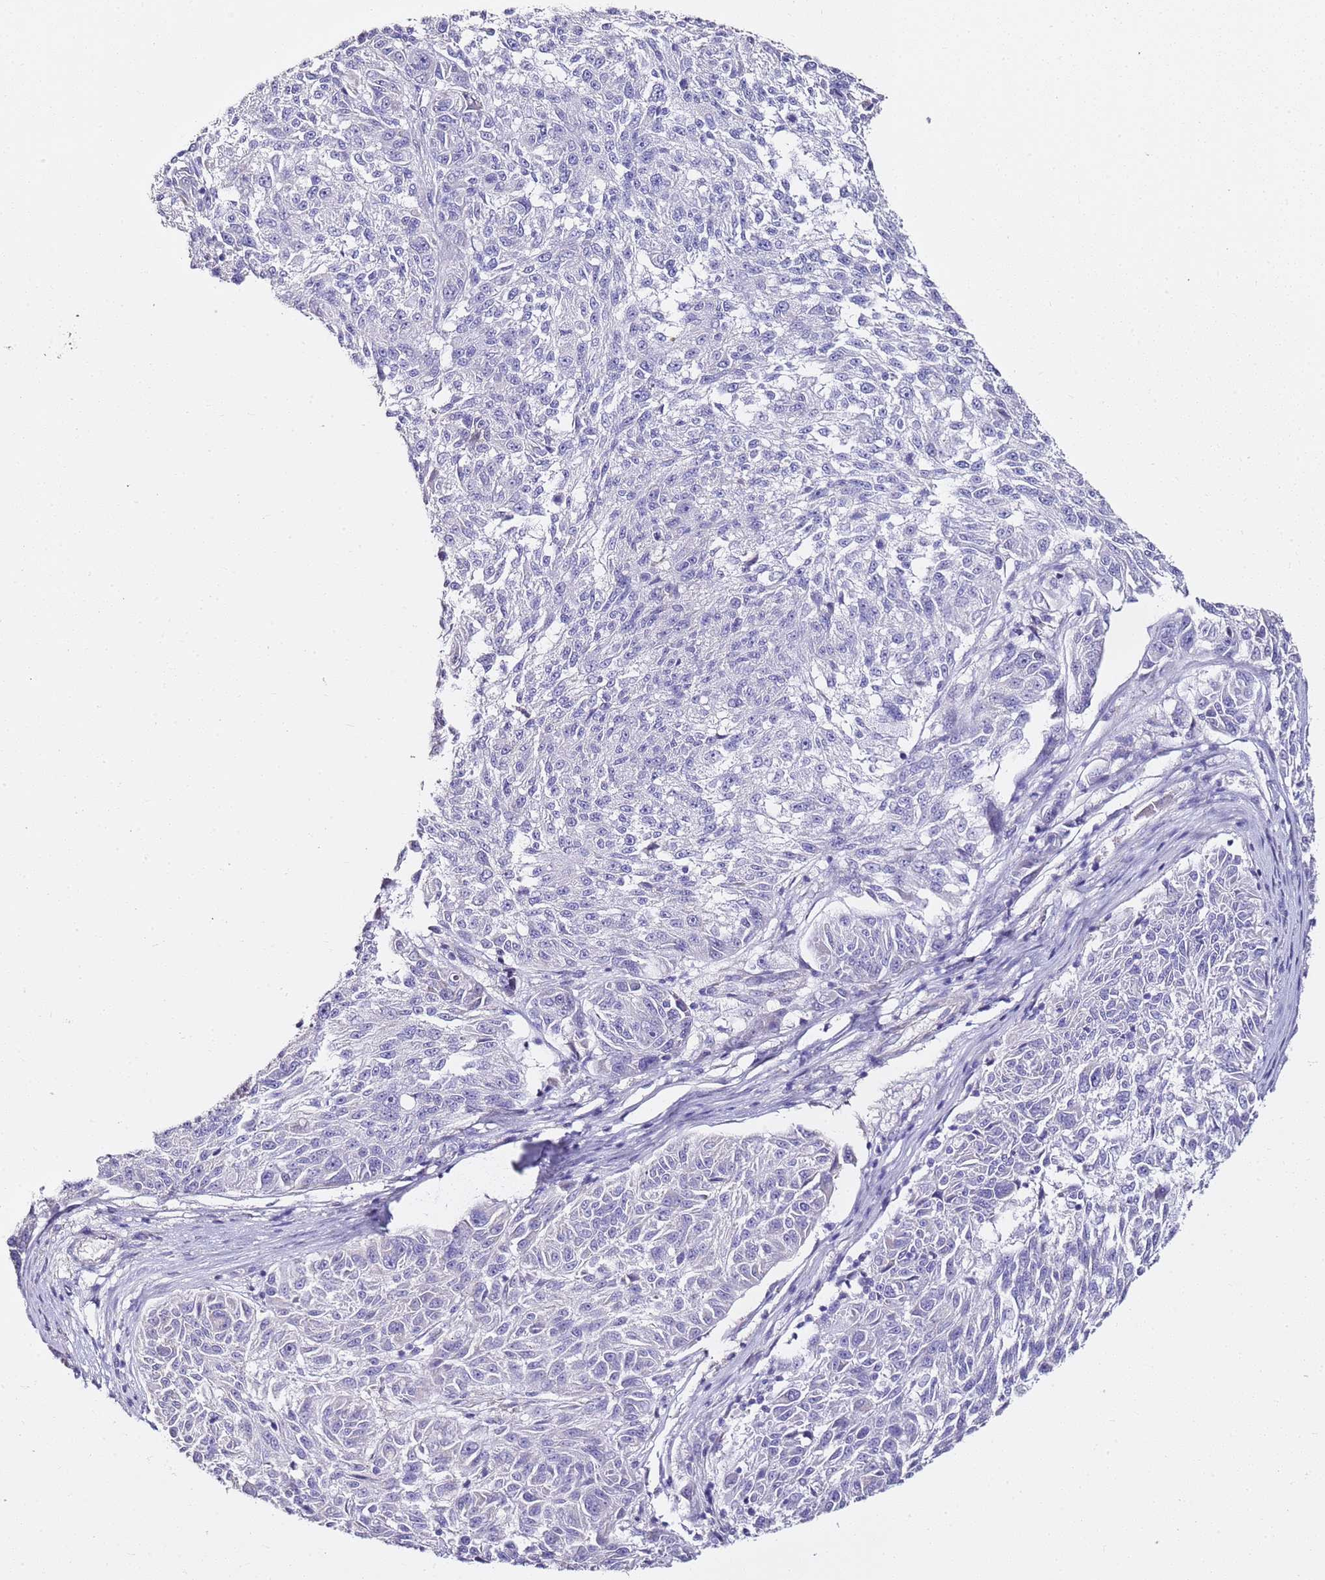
{"staining": {"intensity": "negative", "quantity": "none", "location": "none"}, "tissue": "melanoma", "cell_type": "Tumor cells", "image_type": "cancer", "snomed": [{"axis": "morphology", "description": "Malignant melanoma, NOS"}, {"axis": "topography", "description": "Skin"}], "caption": "IHC of human malignant melanoma reveals no expression in tumor cells. The staining was performed using DAB to visualize the protein expression in brown, while the nuclei were stained in blue with hematoxylin (Magnification: 20x).", "gene": "MYBPC3", "patient": {"sex": "male", "age": 53}}